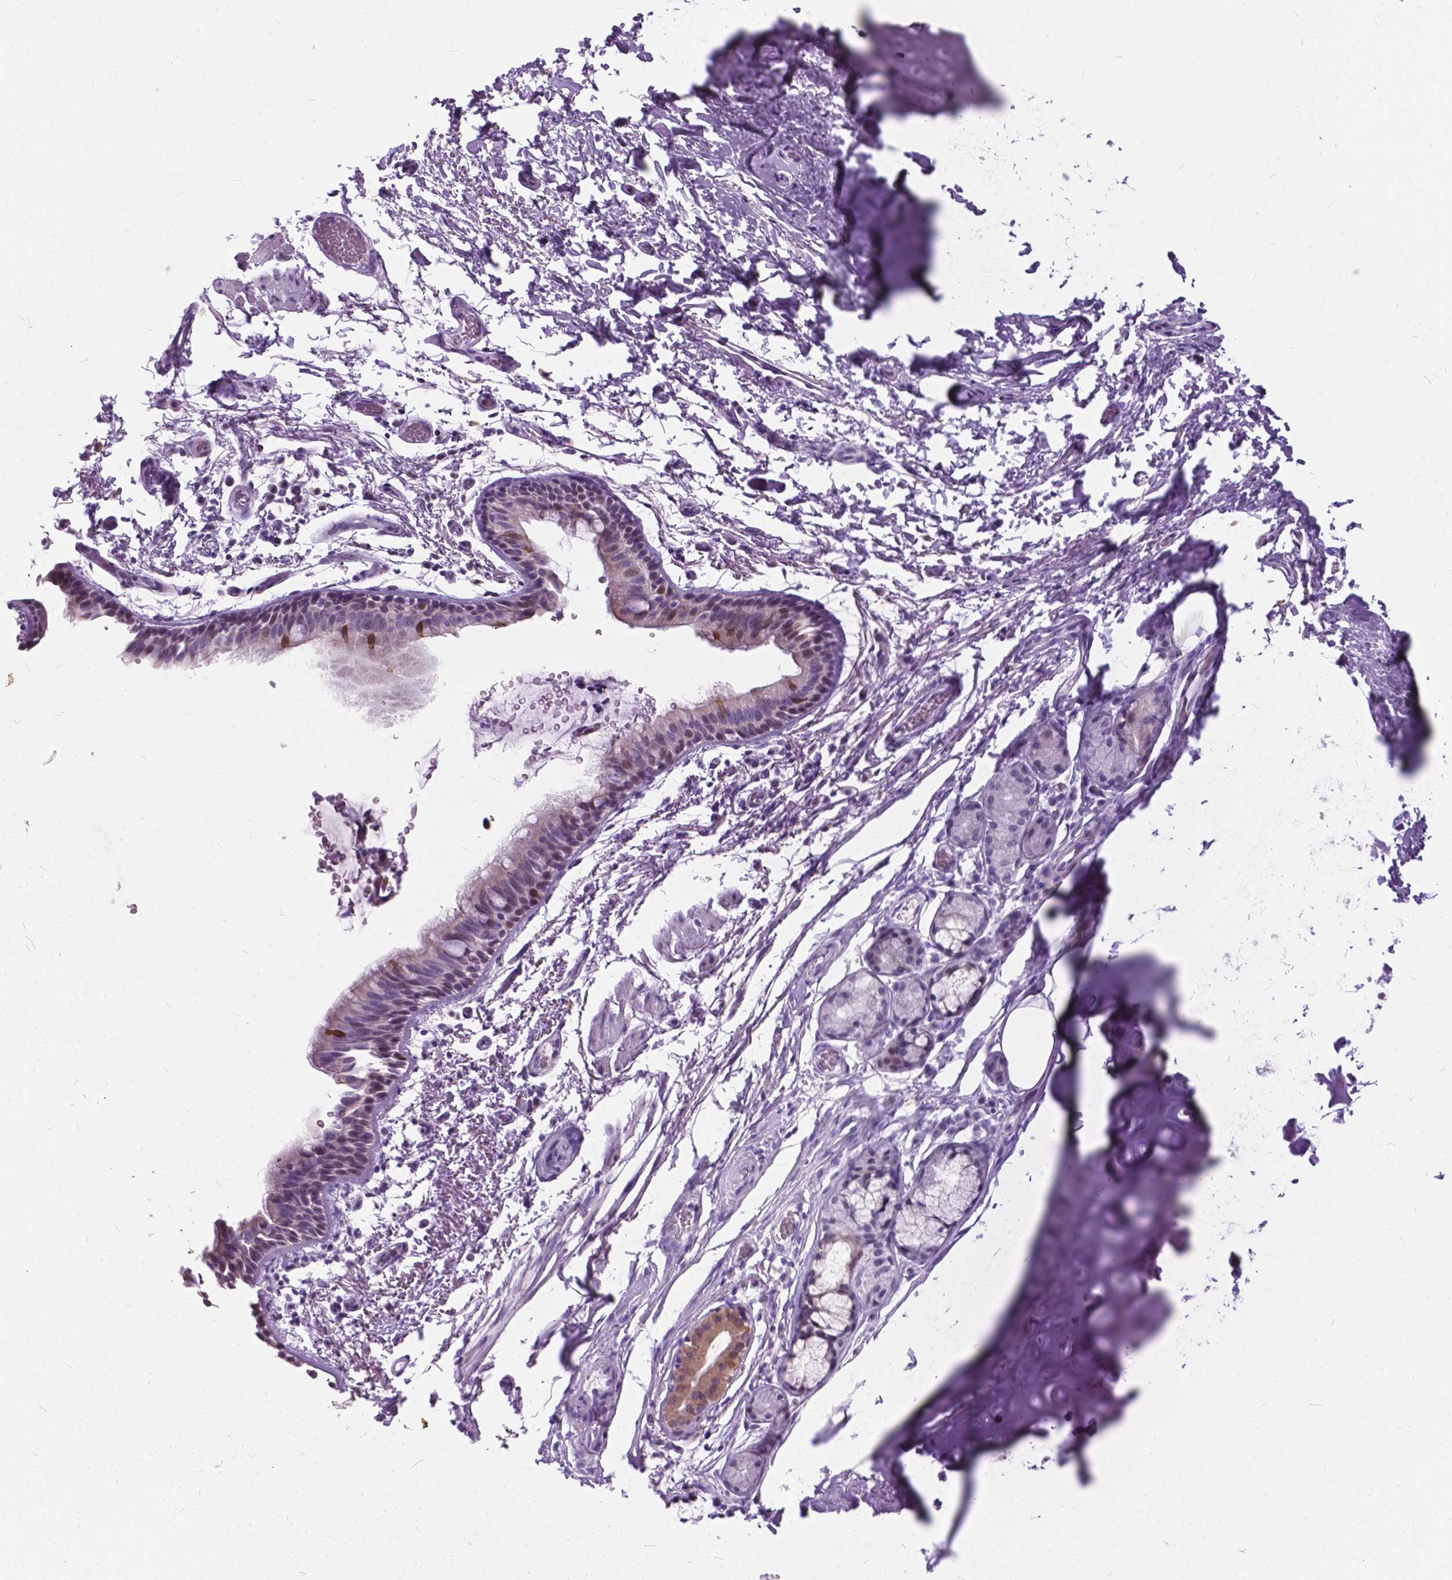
{"staining": {"intensity": "strong", "quantity": "<25%", "location": "cytoplasmic/membranous"}, "tissue": "bronchus", "cell_type": "Respiratory epithelial cells", "image_type": "normal", "snomed": [{"axis": "morphology", "description": "Normal tissue, NOS"}, {"axis": "topography", "description": "Lymph node"}, {"axis": "topography", "description": "Bronchus"}], "caption": "Immunohistochemical staining of benign bronchus reveals strong cytoplasmic/membranous protein expression in about <25% of respiratory epithelial cells.", "gene": "BSND", "patient": {"sex": "female", "age": 70}}